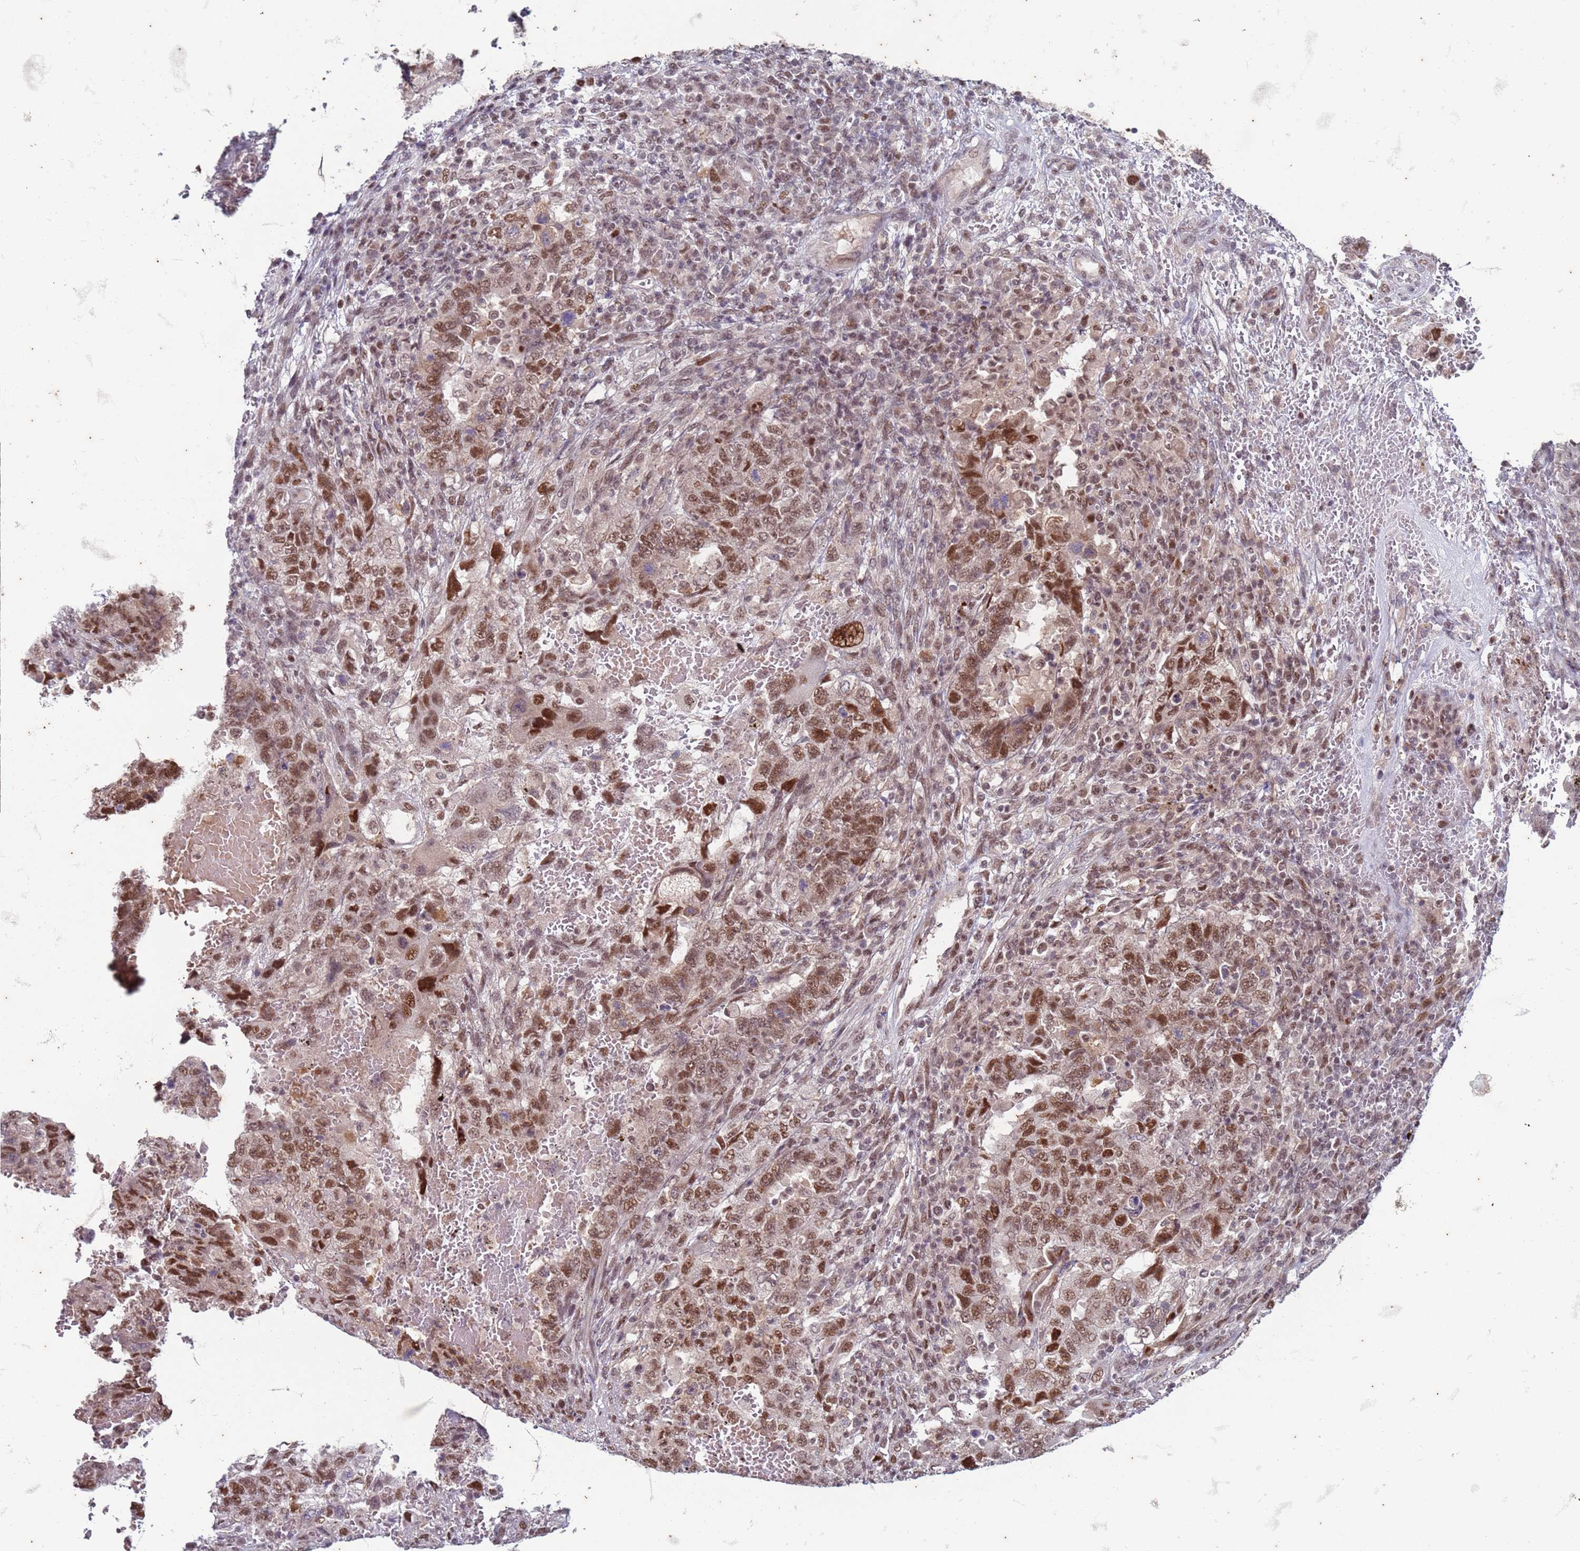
{"staining": {"intensity": "moderate", "quantity": ">75%", "location": "nuclear"}, "tissue": "testis cancer", "cell_type": "Tumor cells", "image_type": "cancer", "snomed": [{"axis": "morphology", "description": "Carcinoma, Embryonal, NOS"}, {"axis": "topography", "description": "Testis"}], "caption": "Approximately >75% of tumor cells in human testis cancer reveal moderate nuclear protein staining as visualized by brown immunohistochemical staining.", "gene": "TRMT6", "patient": {"sex": "male", "age": 26}}